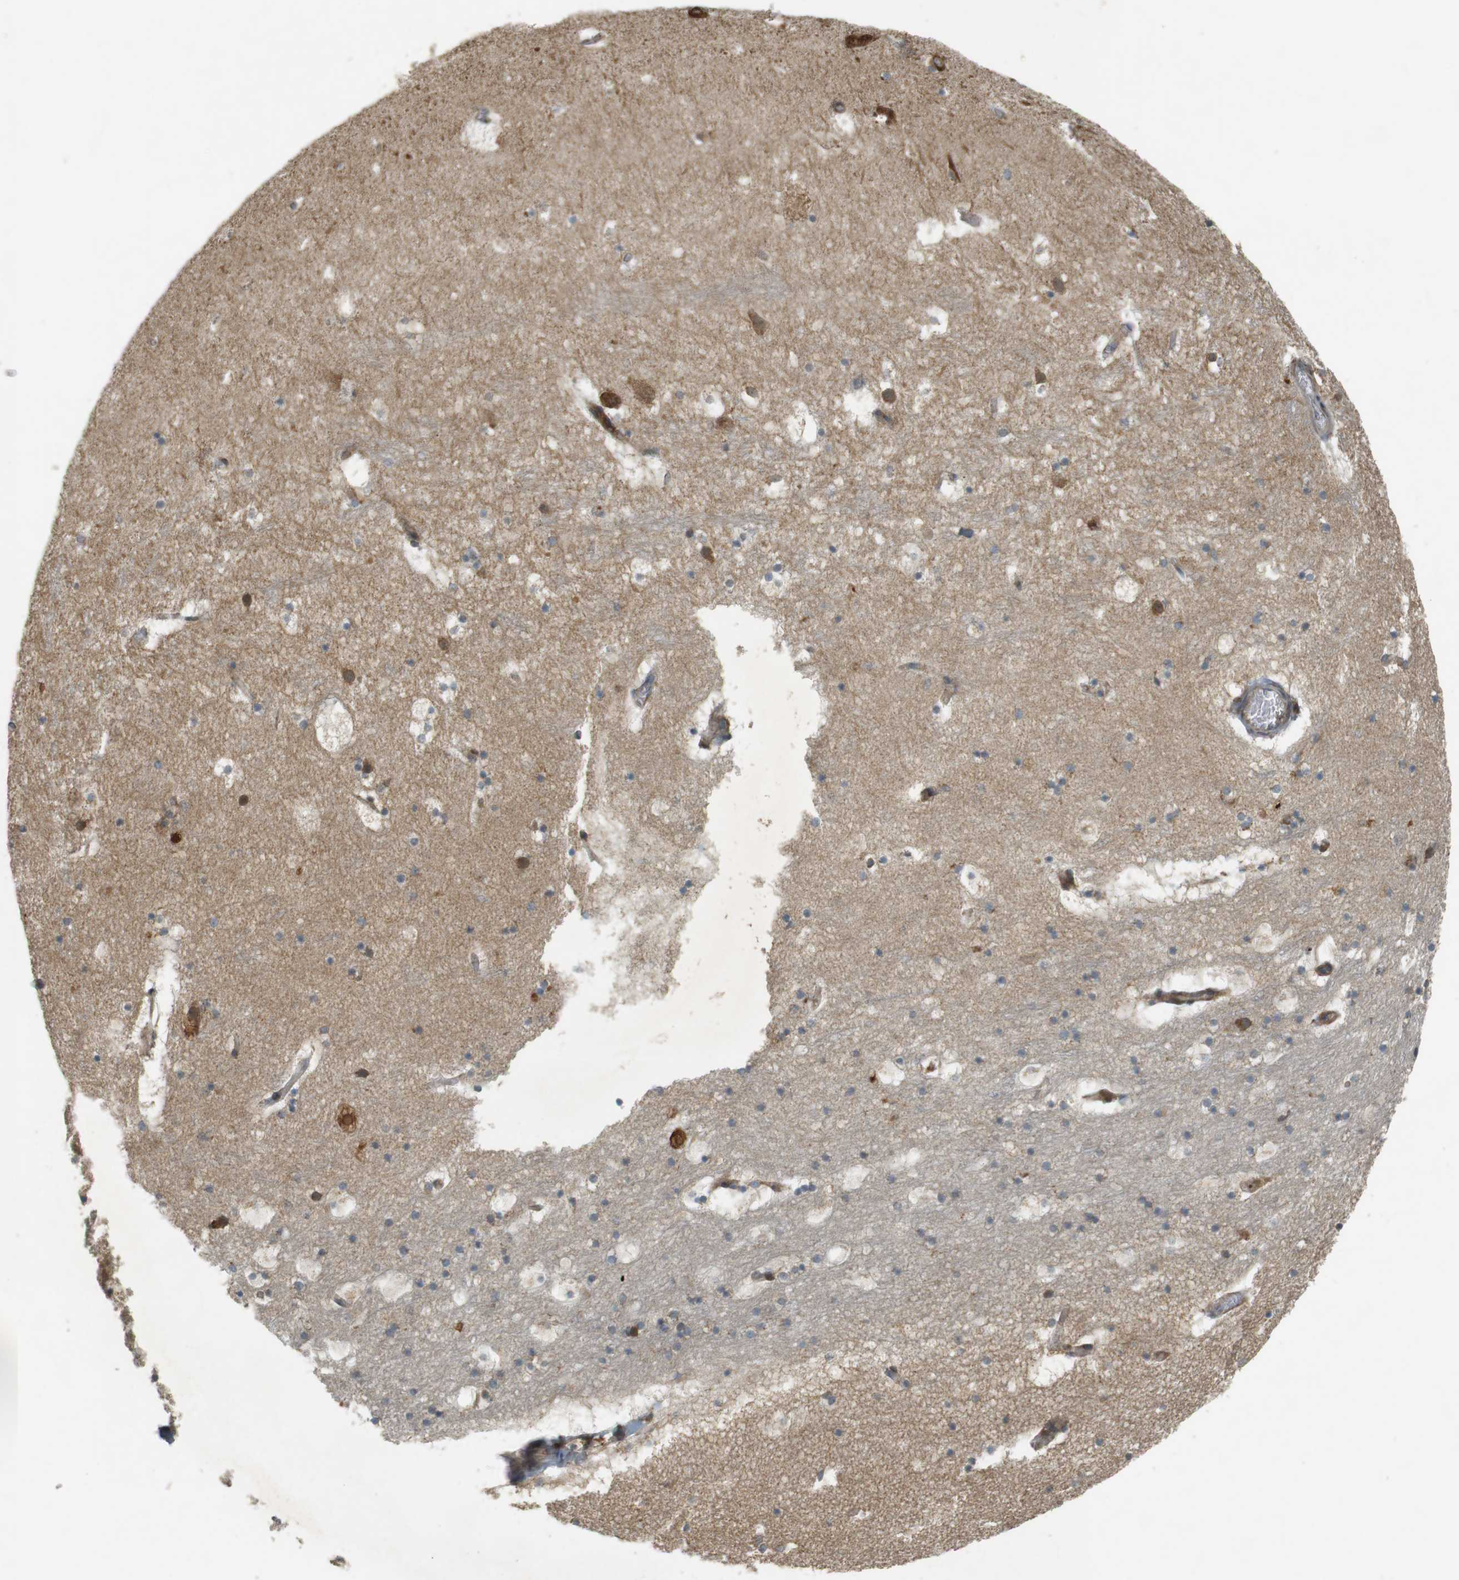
{"staining": {"intensity": "moderate", "quantity": "<25%", "location": "cytoplasmic/membranous"}, "tissue": "hippocampus", "cell_type": "Glial cells", "image_type": "normal", "snomed": [{"axis": "morphology", "description": "Normal tissue, NOS"}, {"axis": "topography", "description": "Hippocampus"}], "caption": "Protein staining displays moderate cytoplasmic/membranous staining in approximately <25% of glial cells in benign hippocampus.", "gene": "SLC41A1", "patient": {"sex": "male", "age": 45}}